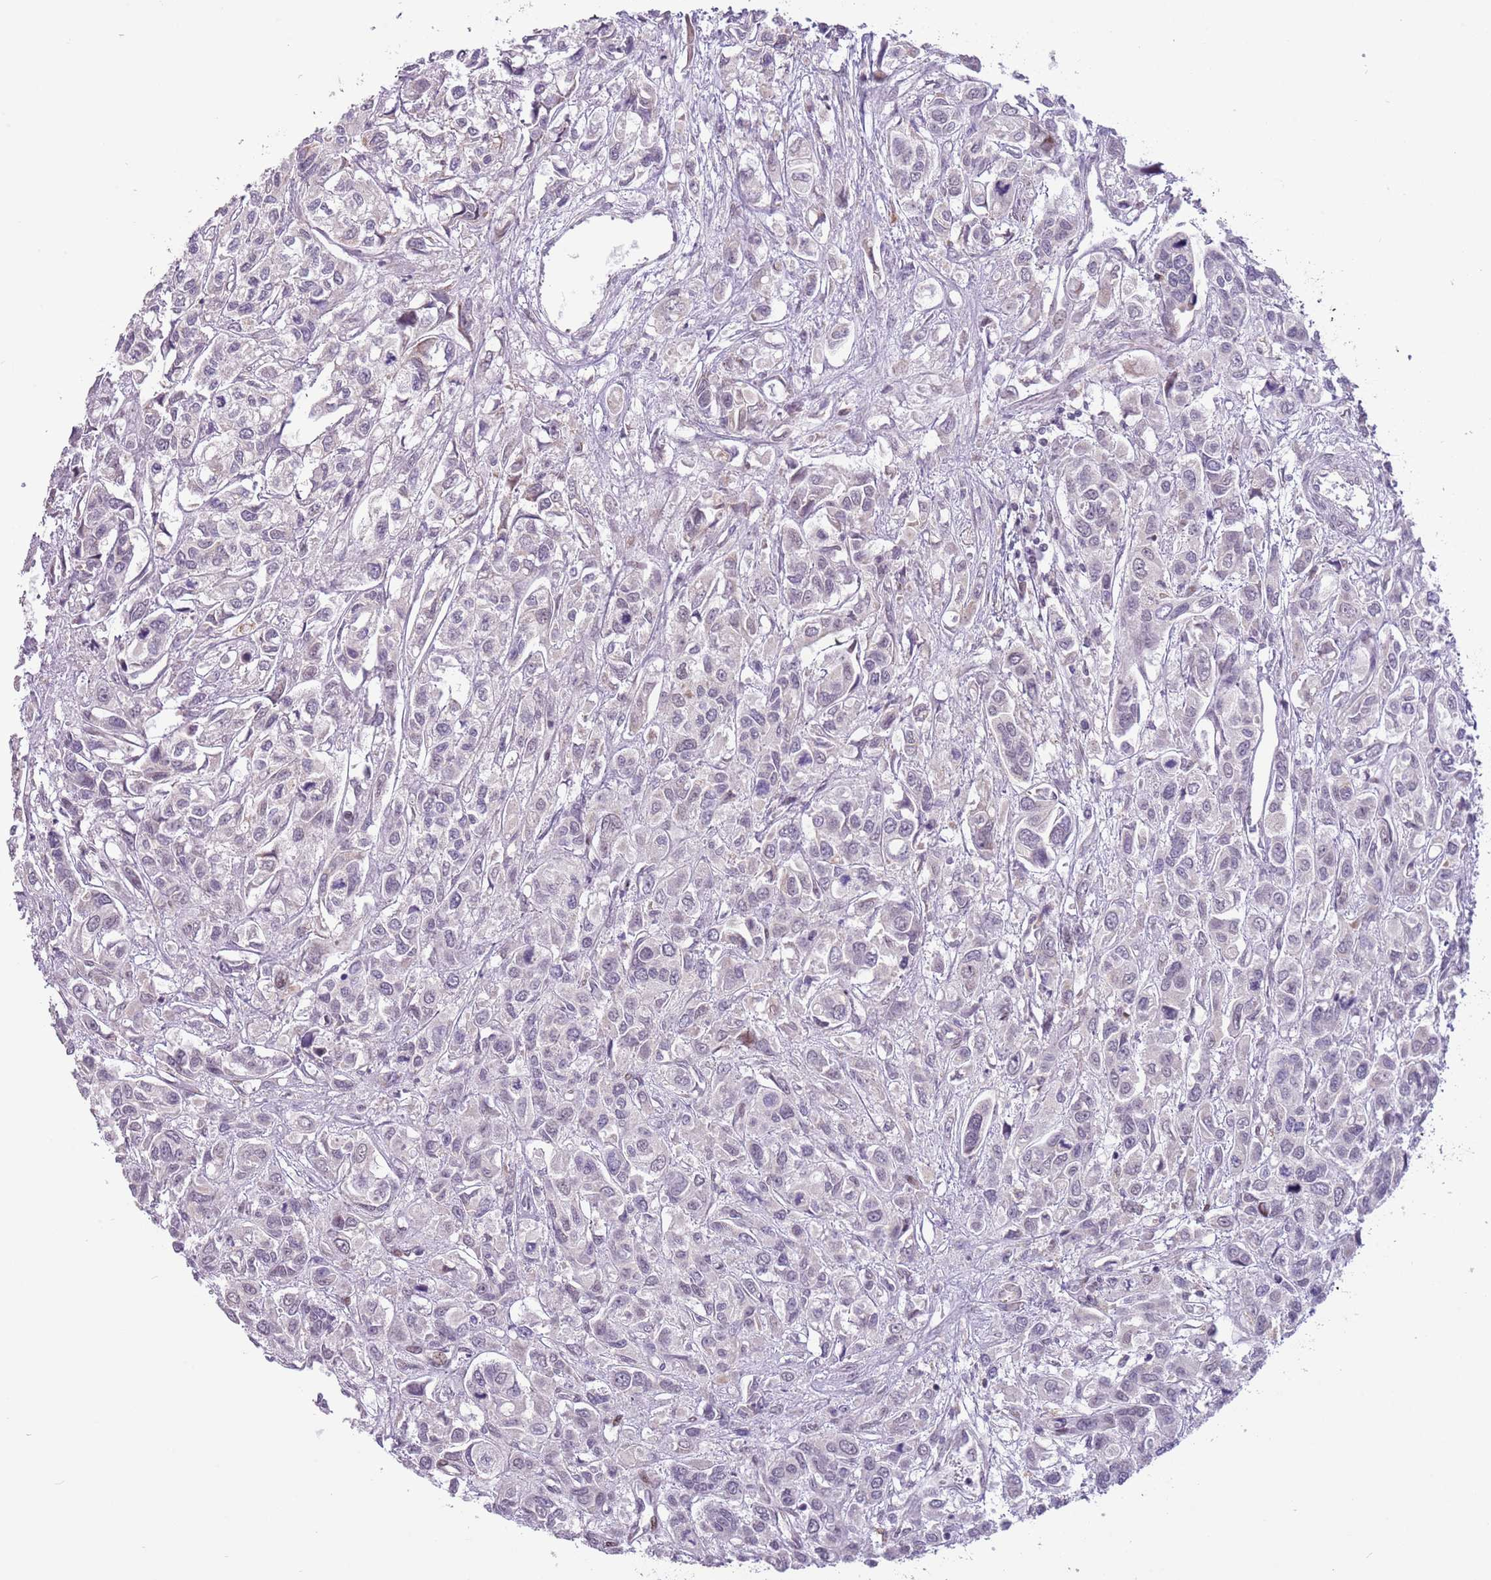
{"staining": {"intensity": "negative", "quantity": "none", "location": "none"}, "tissue": "urothelial cancer", "cell_type": "Tumor cells", "image_type": "cancer", "snomed": [{"axis": "morphology", "description": "Urothelial carcinoma, High grade"}, {"axis": "topography", "description": "Urinary bladder"}], "caption": "This is an immunohistochemistry (IHC) photomicrograph of human urothelial carcinoma (high-grade). There is no staining in tumor cells.", "gene": "MLLT11", "patient": {"sex": "male", "age": 67}}